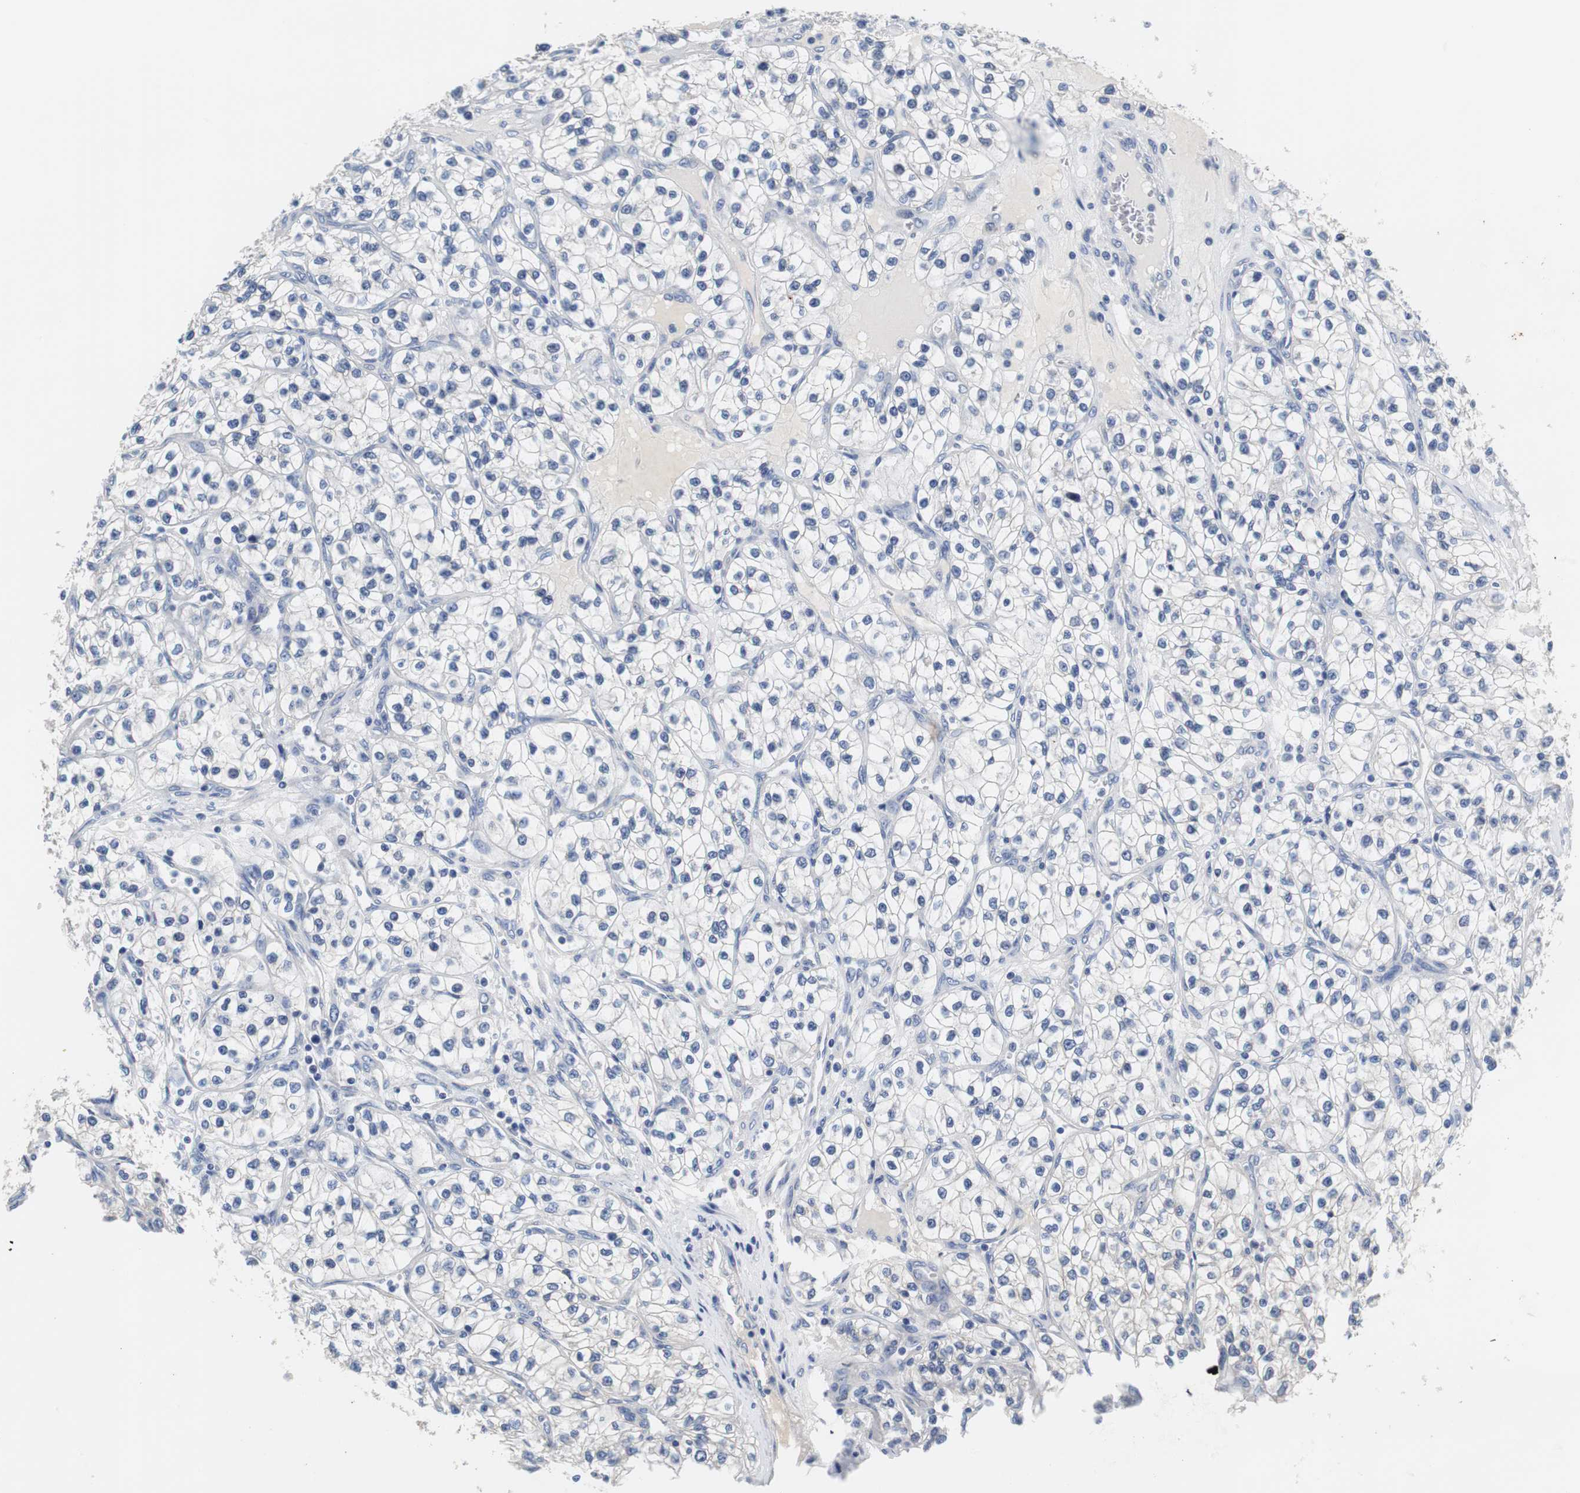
{"staining": {"intensity": "negative", "quantity": "none", "location": "none"}, "tissue": "renal cancer", "cell_type": "Tumor cells", "image_type": "cancer", "snomed": [{"axis": "morphology", "description": "Adenocarcinoma, NOS"}, {"axis": "topography", "description": "Kidney"}], "caption": "The micrograph exhibits no staining of tumor cells in renal cancer. (DAB IHC, high magnification).", "gene": "PCK1", "patient": {"sex": "female", "age": 57}}